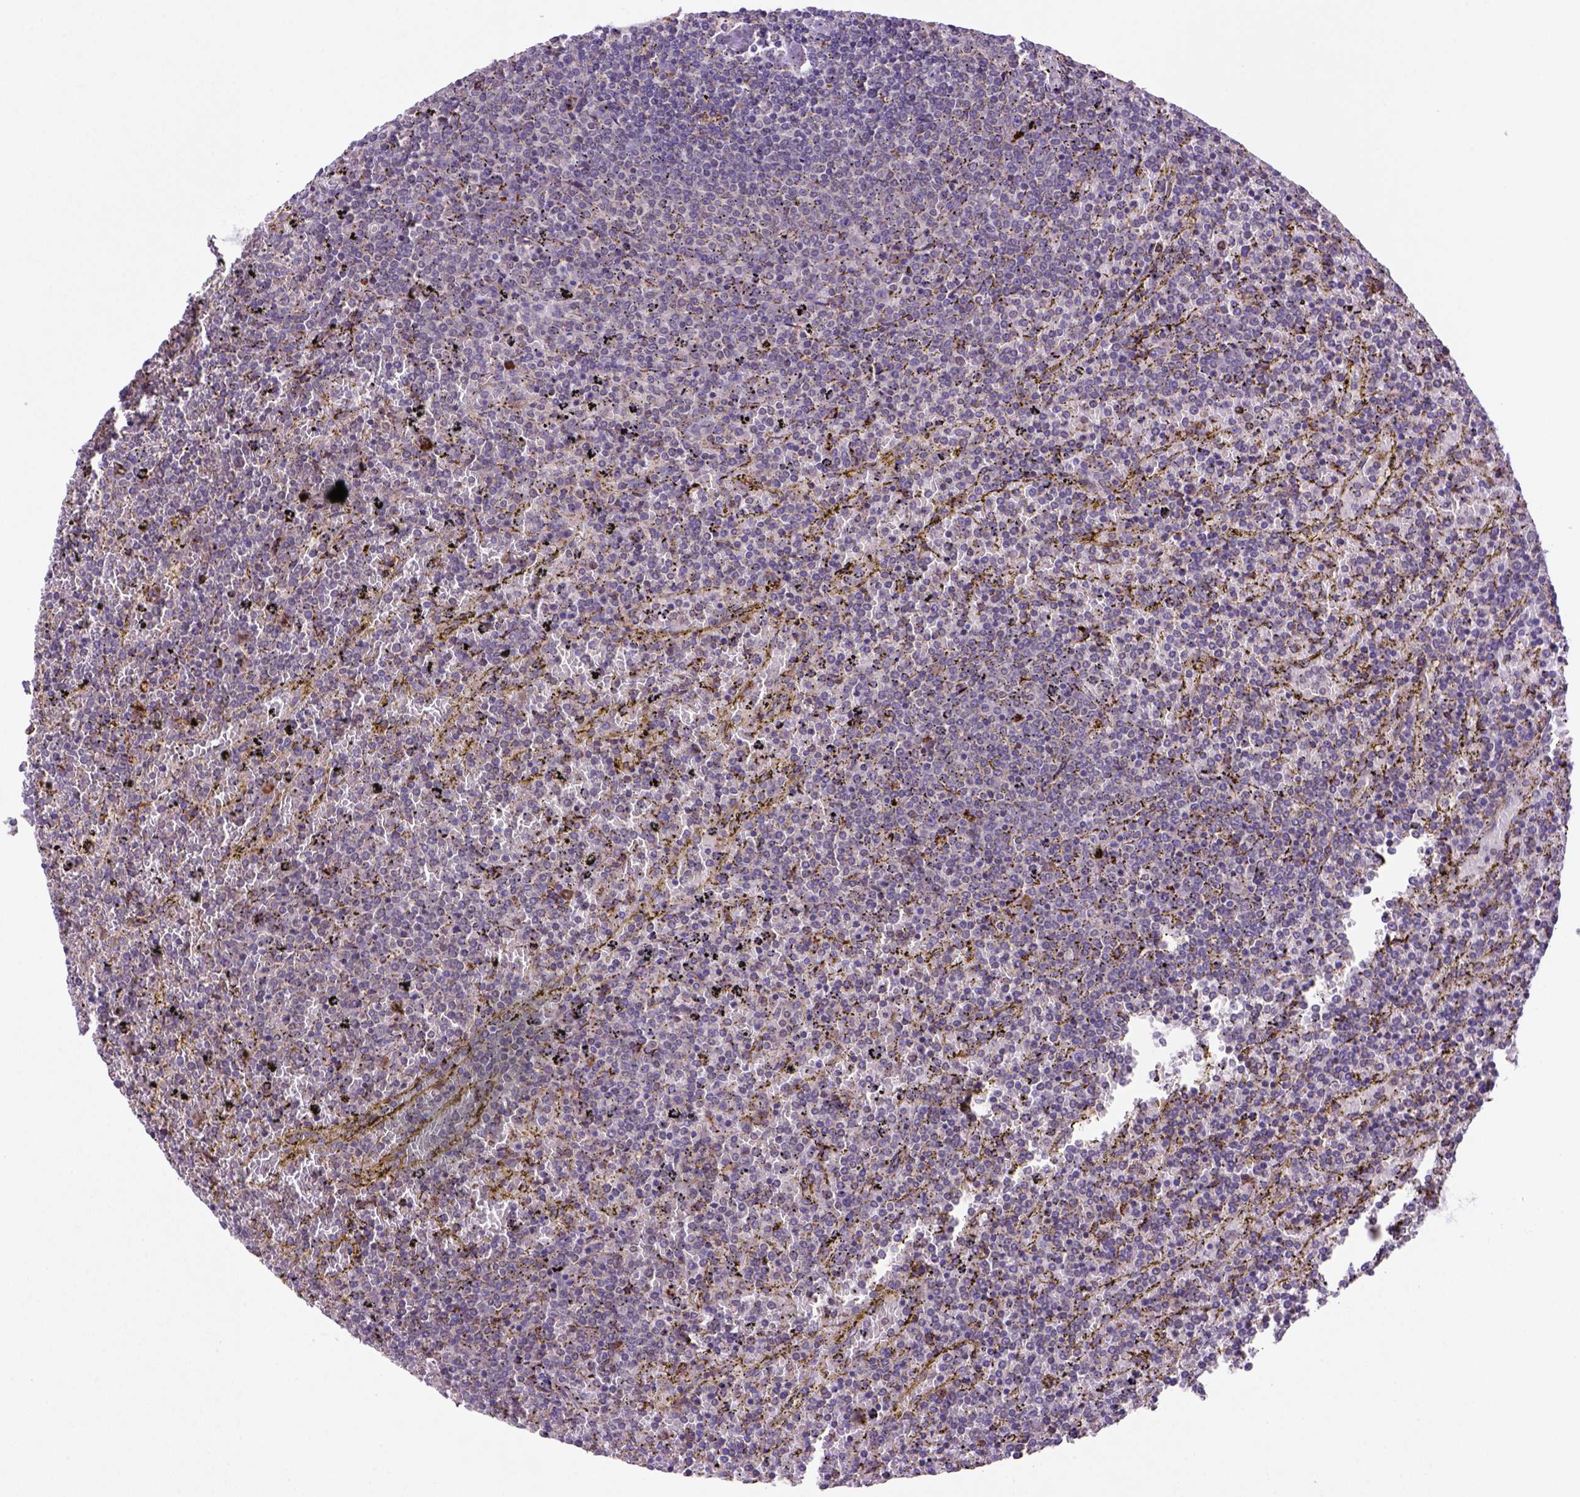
{"staining": {"intensity": "negative", "quantity": "none", "location": "none"}, "tissue": "lymphoma", "cell_type": "Tumor cells", "image_type": "cancer", "snomed": [{"axis": "morphology", "description": "Malignant lymphoma, non-Hodgkin's type, Low grade"}, {"axis": "topography", "description": "Spleen"}], "caption": "There is no significant positivity in tumor cells of low-grade malignant lymphoma, non-Hodgkin's type.", "gene": "FZD7", "patient": {"sex": "female", "age": 77}}